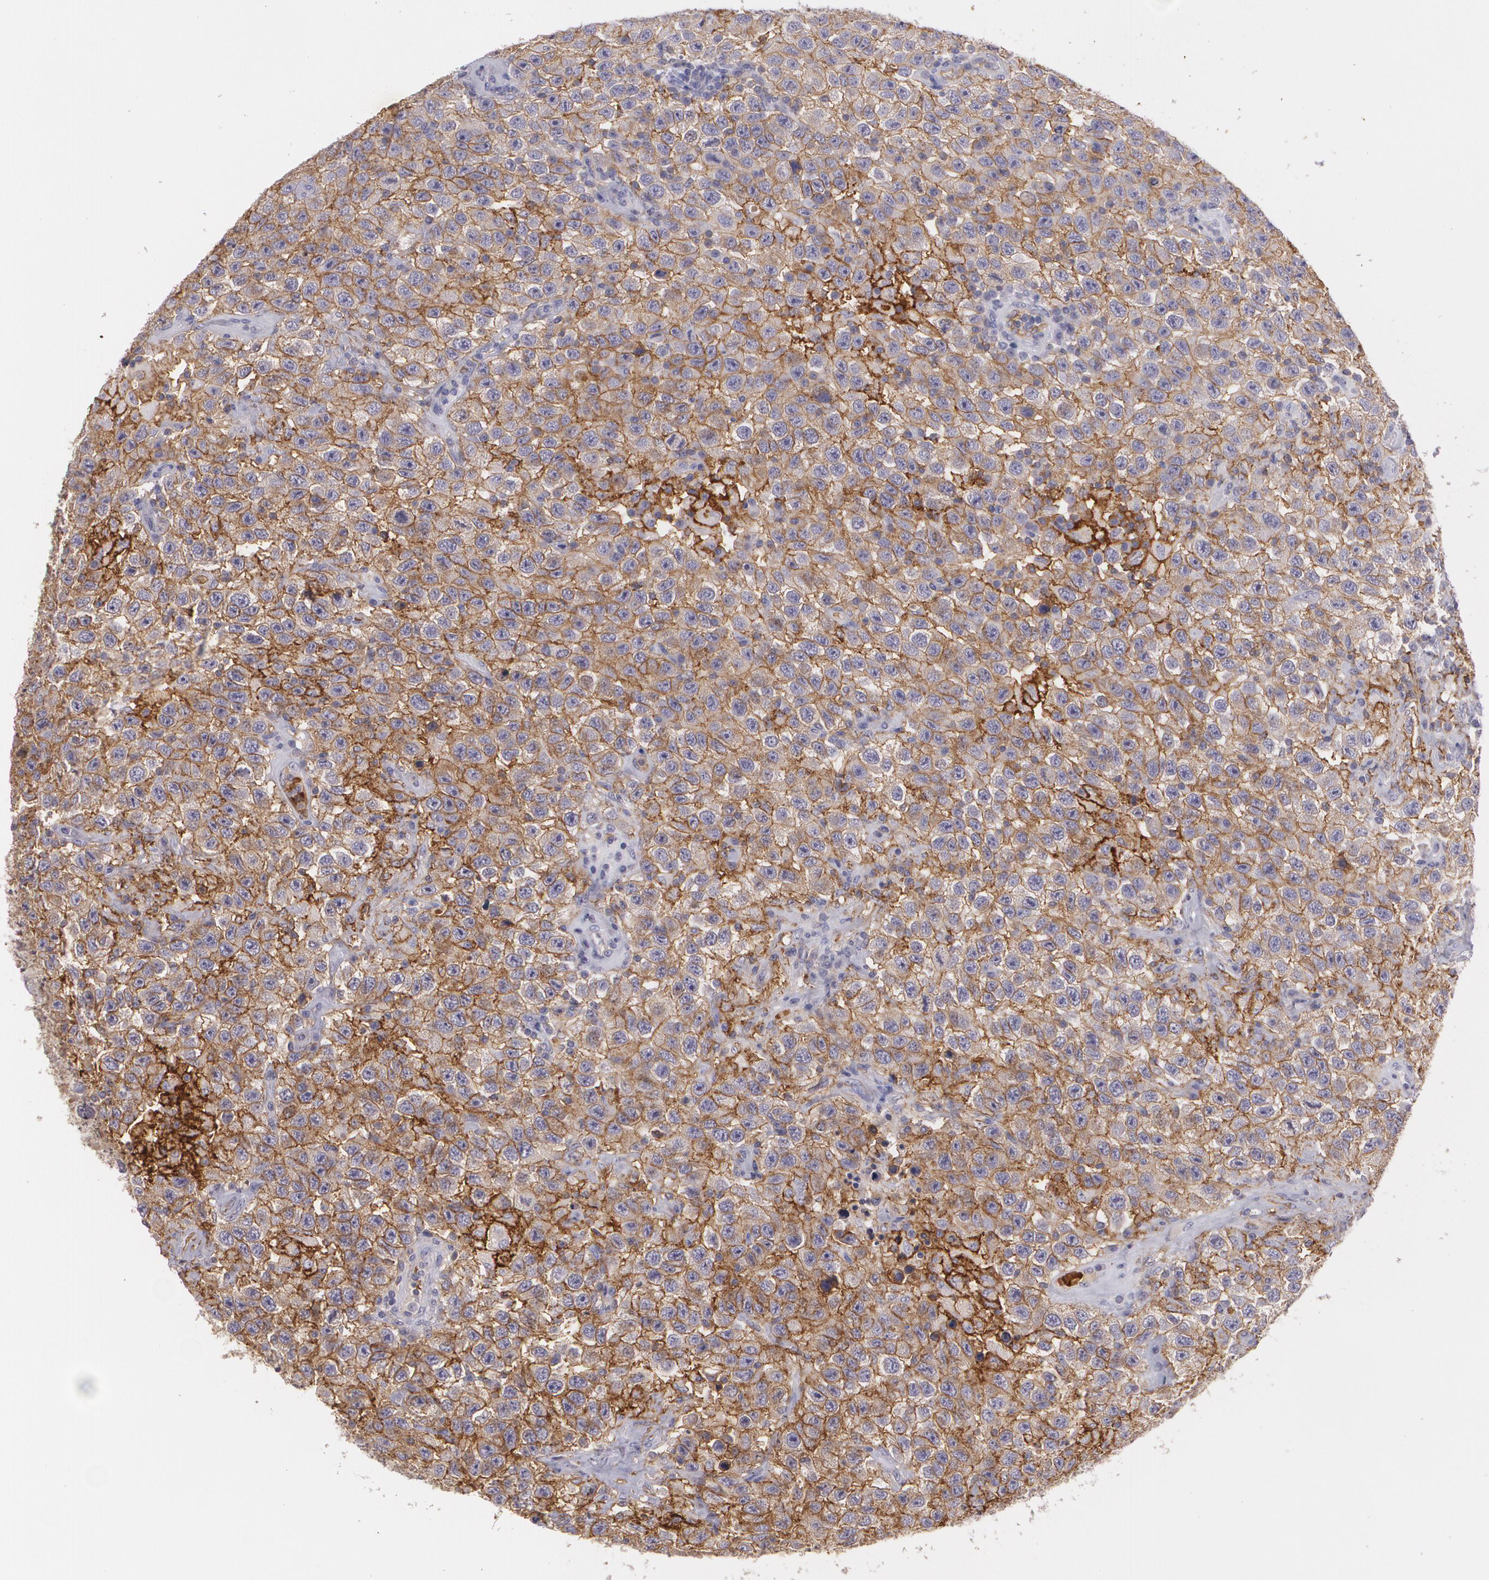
{"staining": {"intensity": "strong", "quantity": ">75%", "location": "cytoplasmic/membranous"}, "tissue": "testis cancer", "cell_type": "Tumor cells", "image_type": "cancer", "snomed": [{"axis": "morphology", "description": "Seminoma, NOS"}, {"axis": "topography", "description": "Testis"}], "caption": "Approximately >75% of tumor cells in human testis cancer (seminoma) show strong cytoplasmic/membranous protein expression as visualized by brown immunohistochemical staining.", "gene": "ACE", "patient": {"sex": "male", "age": 41}}